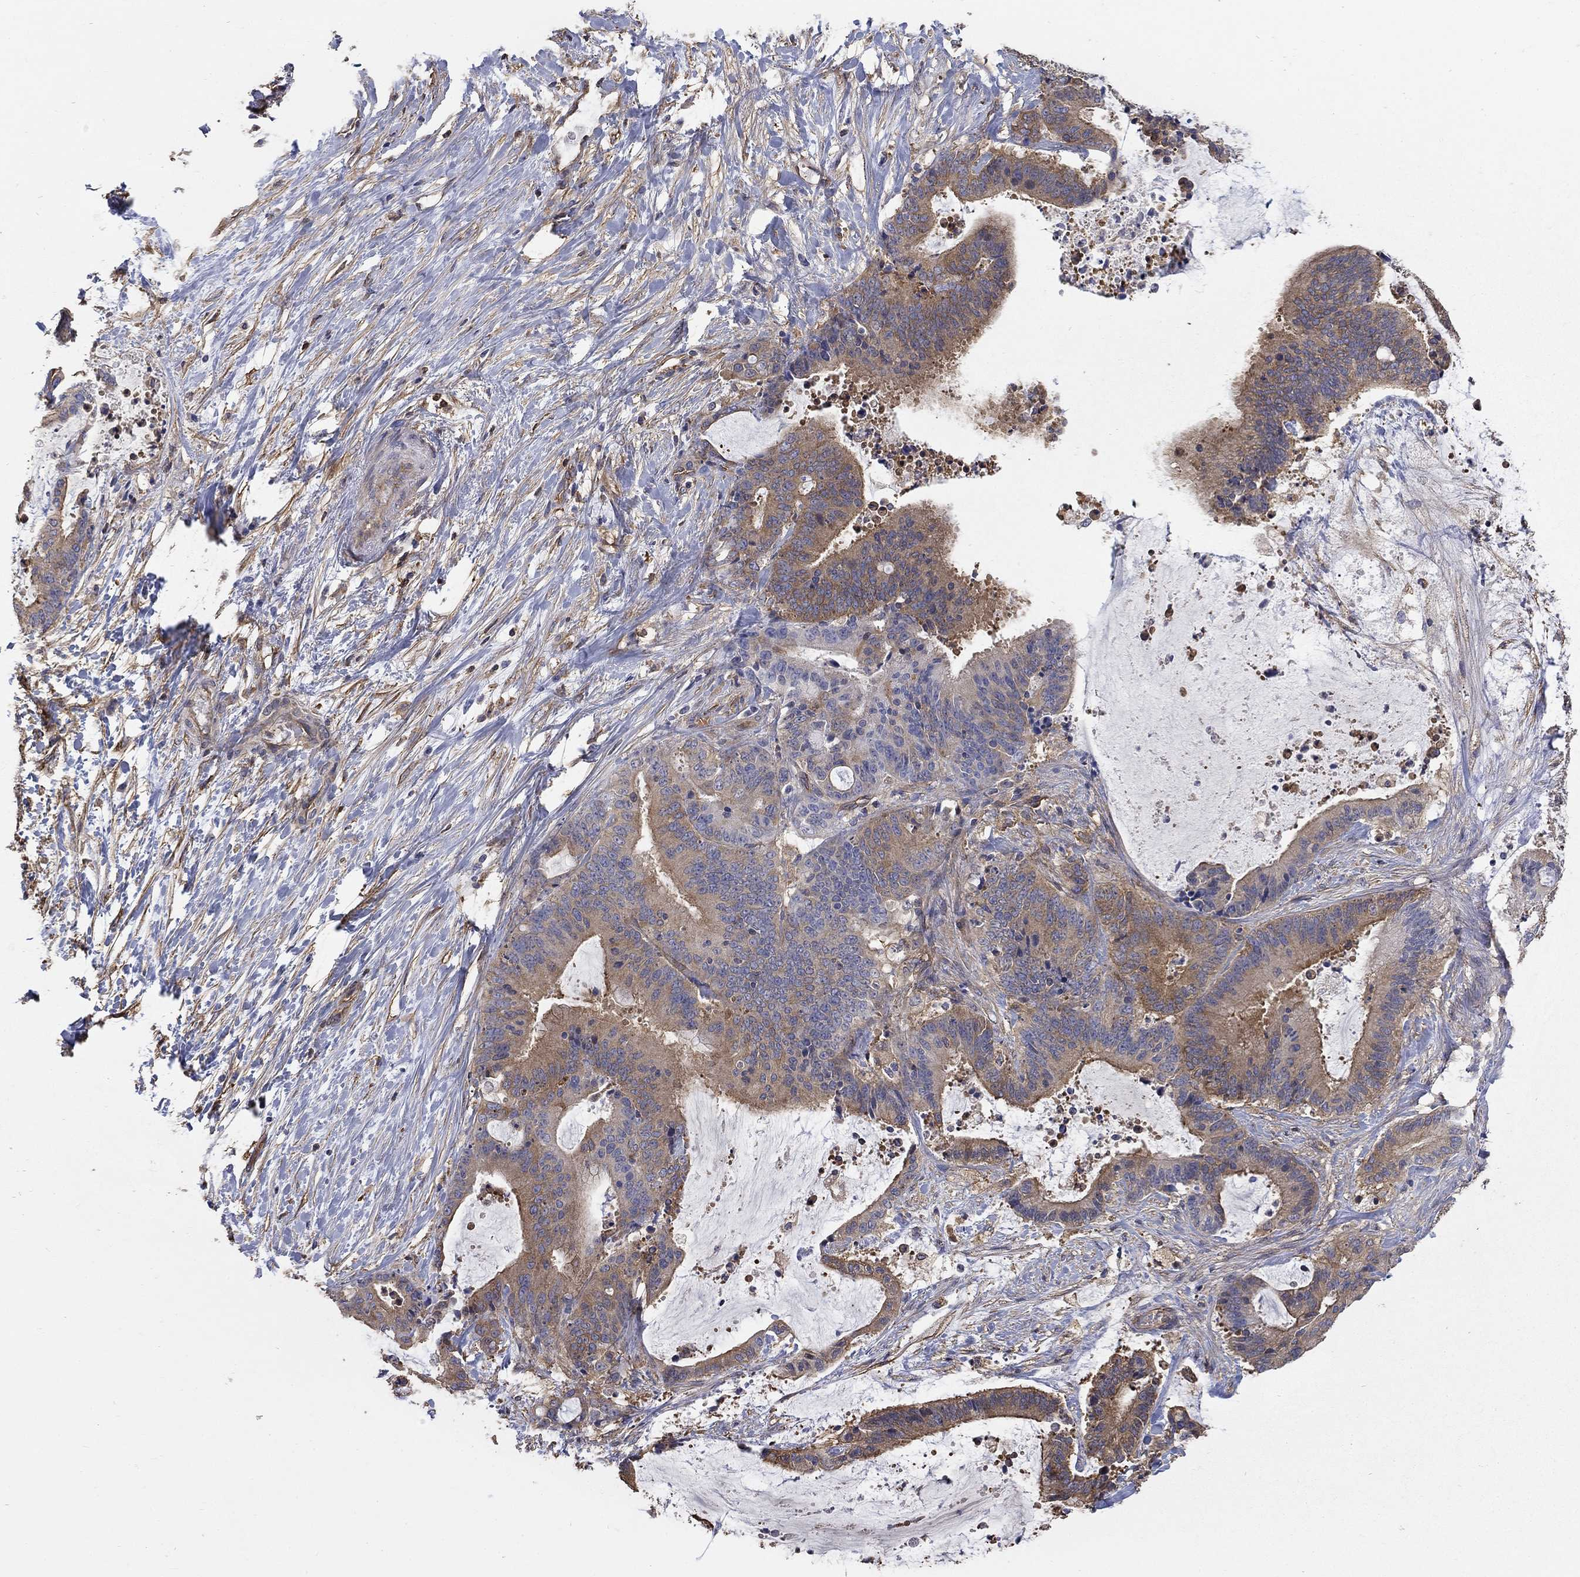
{"staining": {"intensity": "moderate", "quantity": "25%-75%", "location": "cytoplasmic/membranous"}, "tissue": "liver cancer", "cell_type": "Tumor cells", "image_type": "cancer", "snomed": [{"axis": "morphology", "description": "Cholangiocarcinoma"}, {"axis": "topography", "description": "Liver"}], "caption": "High-magnification brightfield microscopy of liver cancer stained with DAB (3,3'-diaminobenzidine) (brown) and counterstained with hematoxylin (blue). tumor cells exhibit moderate cytoplasmic/membranous expression is present in approximately25%-75% of cells. Nuclei are stained in blue.", "gene": "DPYSL2", "patient": {"sex": "female", "age": 73}}